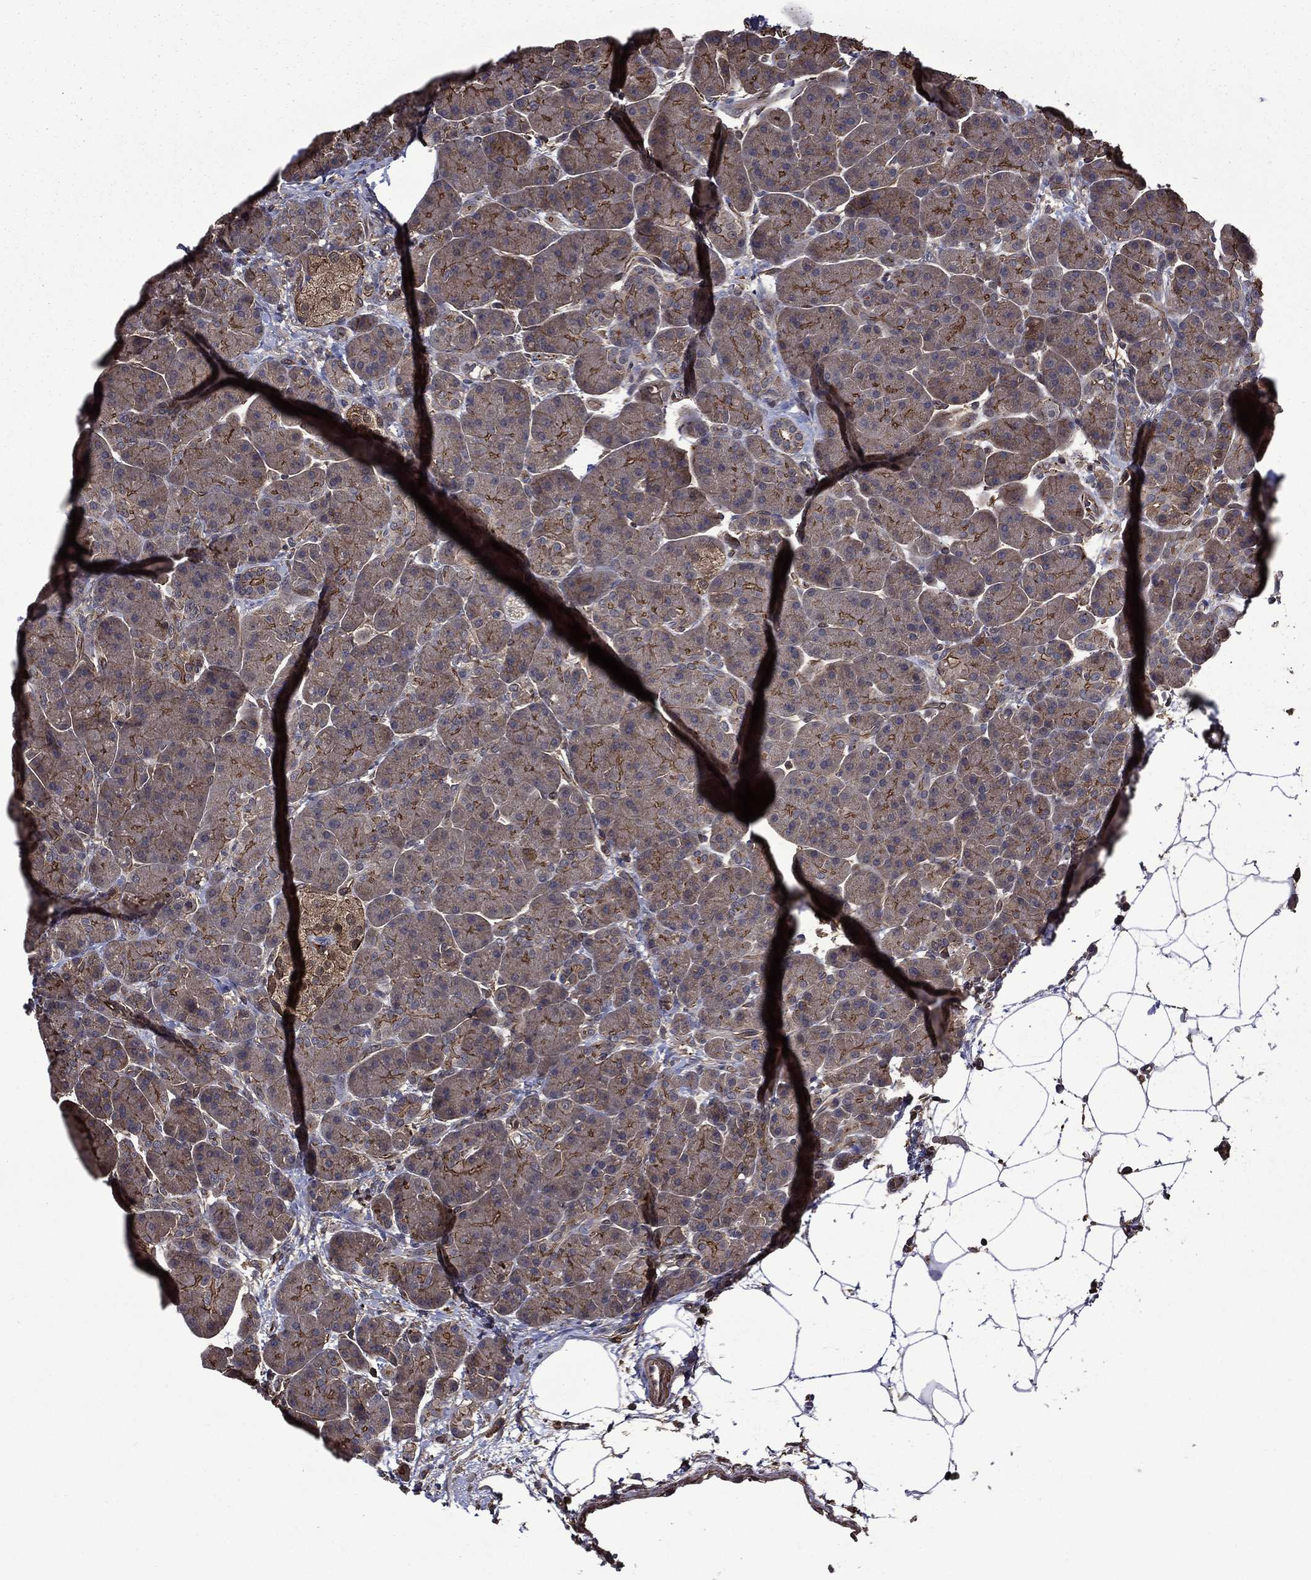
{"staining": {"intensity": "strong", "quantity": "<25%", "location": "cytoplasmic/membranous"}, "tissue": "pancreas", "cell_type": "Exocrine glandular cells", "image_type": "normal", "snomed": [{"axis": "morphology", "description": "Normal tissue, NOS"}, {"axis": "topography", "description": "Pancreas"}], "caption": "Pancreas stained with a brown dye displays strong cytoplasmic/membranous positive staining in about <25% of exocrine glandular cells.", "gene": "PLPP3", "patient": {"sex": "female", "age": 63}}